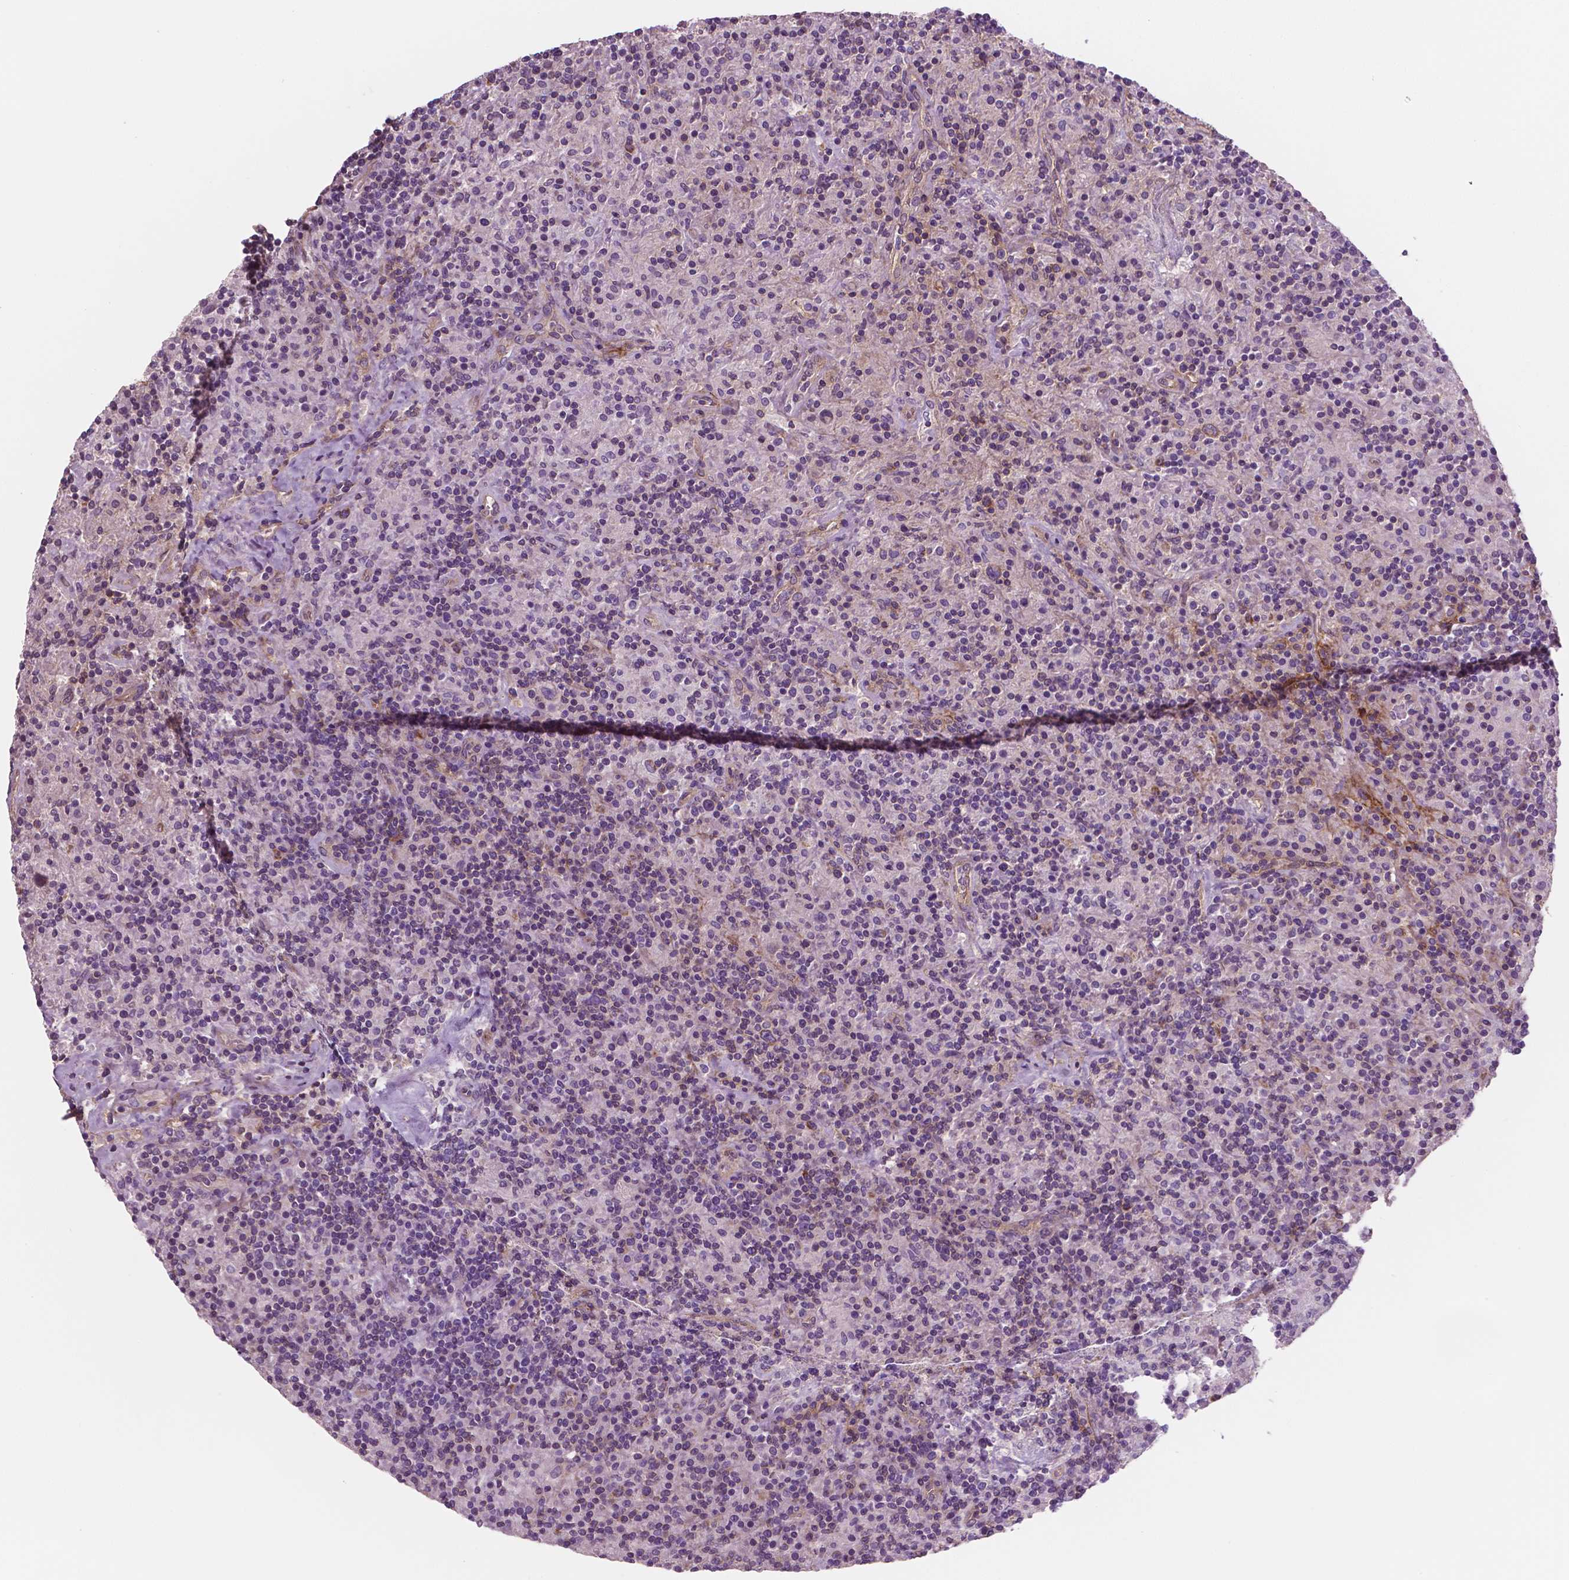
{"staining": {"intensity": "negative", "quantity": "none", "location": "none"}, "tissue": "lymphoma", "cell_type": "Tumor cells", "image_type": "cancer", "snomed": [{"axis": "morphology", "description": "Hodgkin's disease, NOS"}, {"axis": "topography", "description": "Lymph node"}], "caption": "High power microscopy histopathology image of an IHC photomicrograph of Hodgkin's disease, revealing no significant expression in tumor cells.", "gene": "PTX3", "patient": {"sex": "male", "age": 70}}